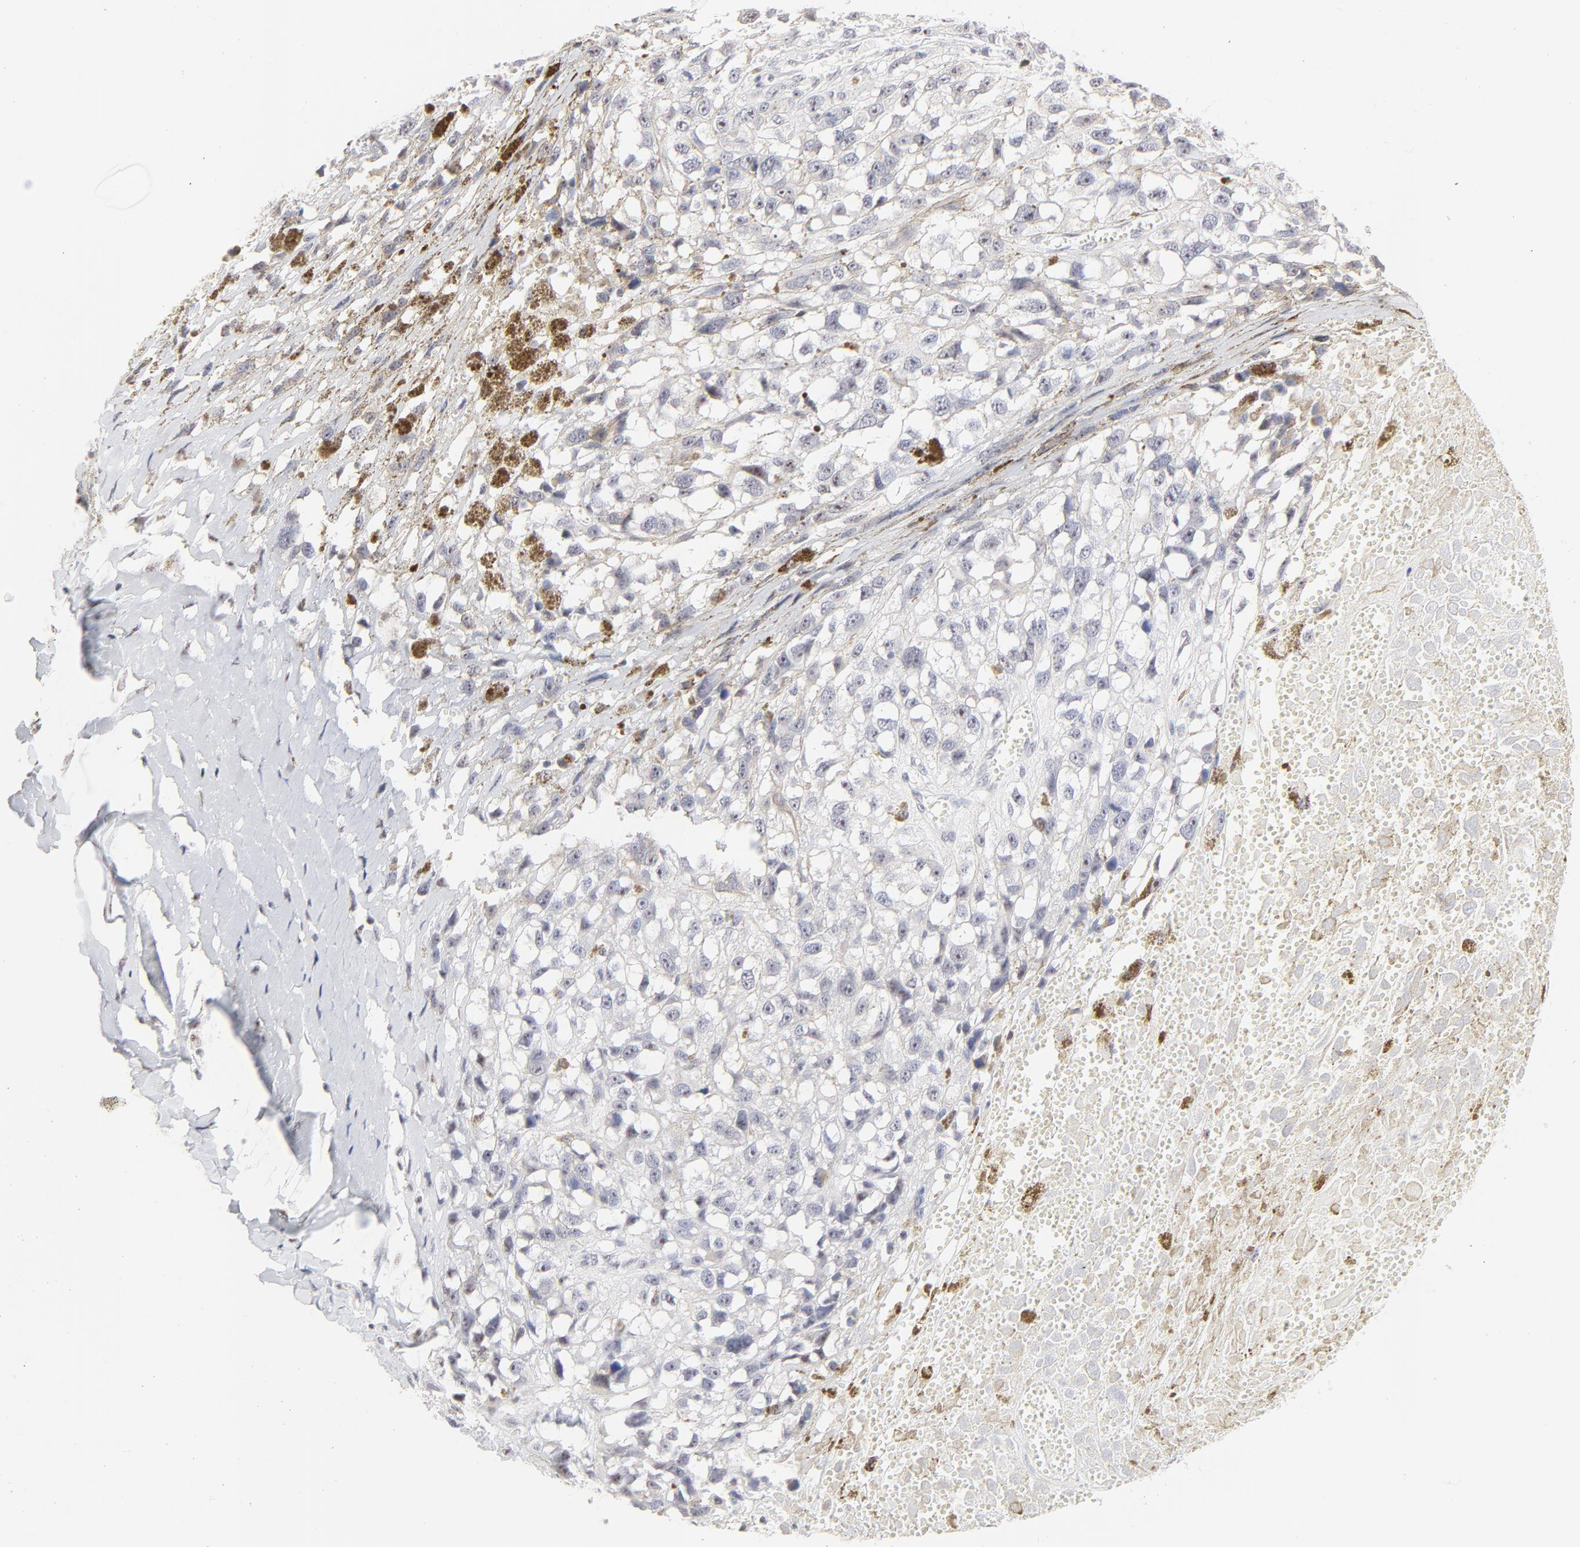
{"staining": {"intensity": "negative", "quantity": "none", "location": "none"}, "tissue": "melanoma", "cell_type": "Tumor cells", "image_type": "cancer", "snomed": [{"axis": "morphology", "description": "Malignant melanoma, Metastatic site"}, {"axis": "topography", "description": "Lymph node"}], "caption": "This histopathology image is of malignant melanoma (metastatic site) stained with immunohistochemistry (IHC) to label a protein in brown with the nuclei are counter-stained blue. There is no positivity in tumor cells.", "gene": "NFIL3", "patient": {"sex": "male", "age": 59}}